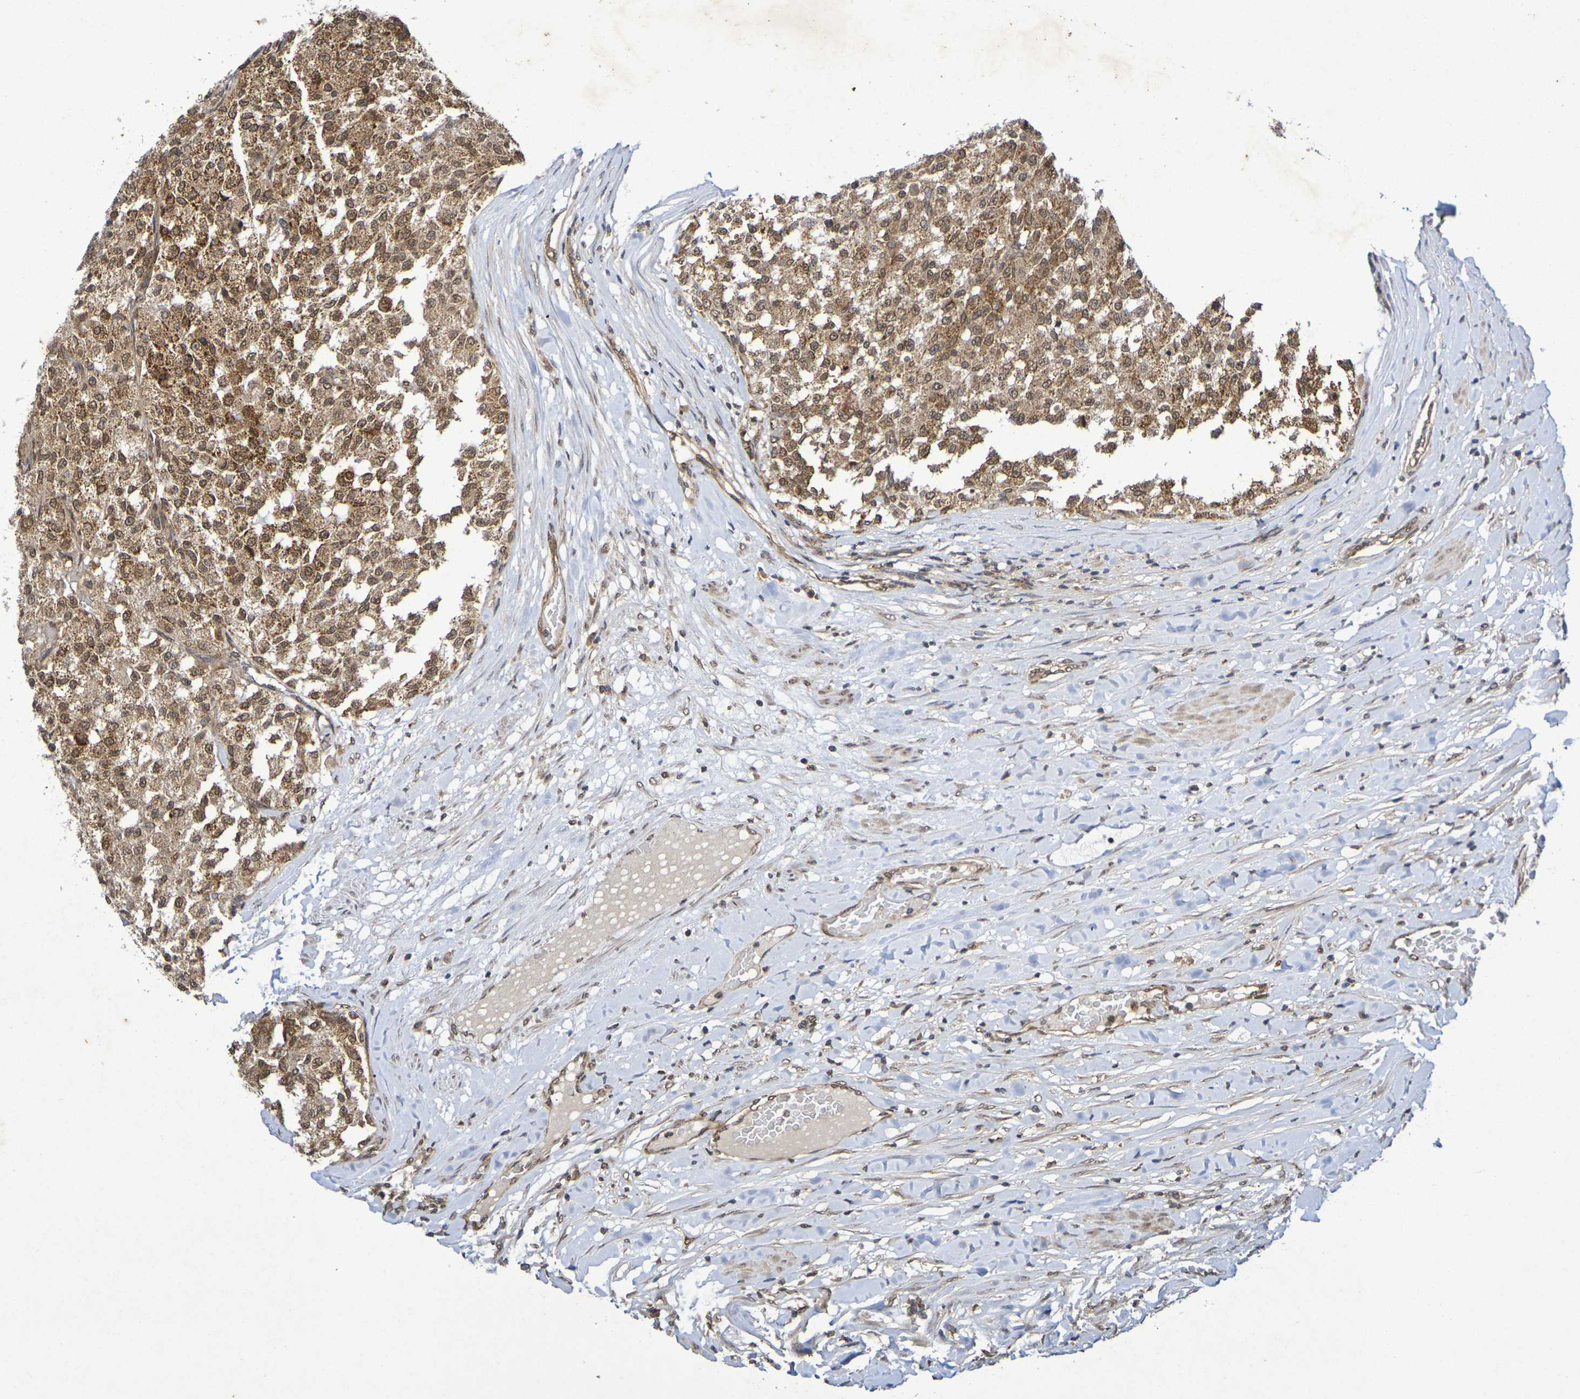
{"staining": {"intensity": "moderate", "quantity": ">75%", "location": "cytoplasmic/membranous,nuclear"}, "tissue": "testis cancer", "cell_type": "Tumor cells", "image_type": "cancer", "snomed": [{"axis": "morphology", "description": "Seminoma, NOS"}, {"axis": "topography", "description": "Testis"}], "caption": "This is a micrograph of immunohistochemistry staining of testis seminoma, which shows moderate positivity in the cytoplasmic/membranous and nuclear of tumor cells.", "gene": "GUCY1A2", "patient": {"sex": "male", "age": 59}}